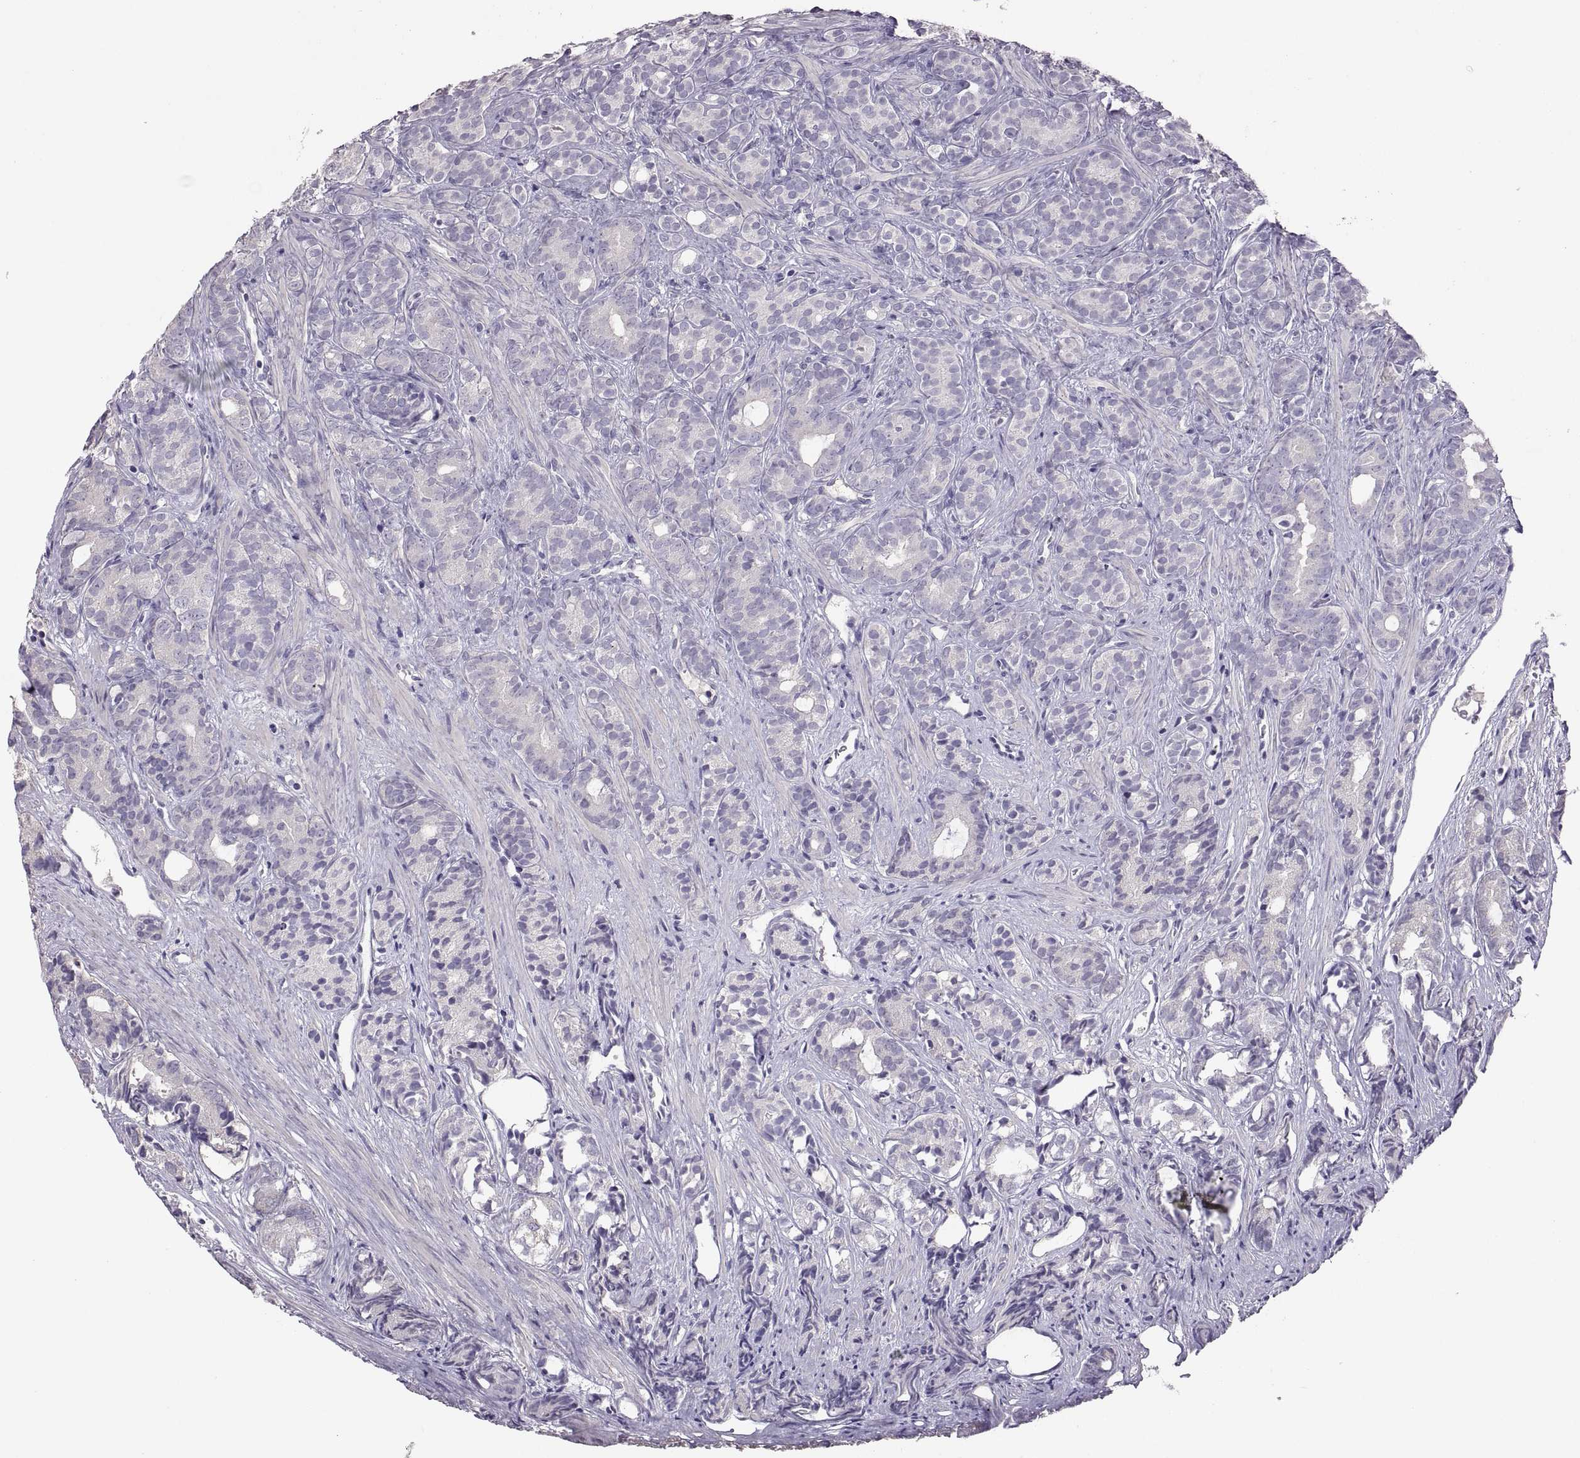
{"staining": {"intensity": "negative", "quantity": "none", "location": "none"}, "tissue": "prostate cancer", "cell_type": "Tumor cells", "image_type": "cancer", "snomed": [{"axis": "morphology", "description": "Adenocarcinoma, High grade"}, {"axis": "topography", "description": "Prostate"}], "caption": "Immunohistochemistry (IHC) image of neoplastic tissue: human high-grade adenocarcinoma (prostate) stained with DAB shows no significant protein positivity in tumor cells.", "gene": "TBX19", "patient": {"sex": "male", "age": 84}}